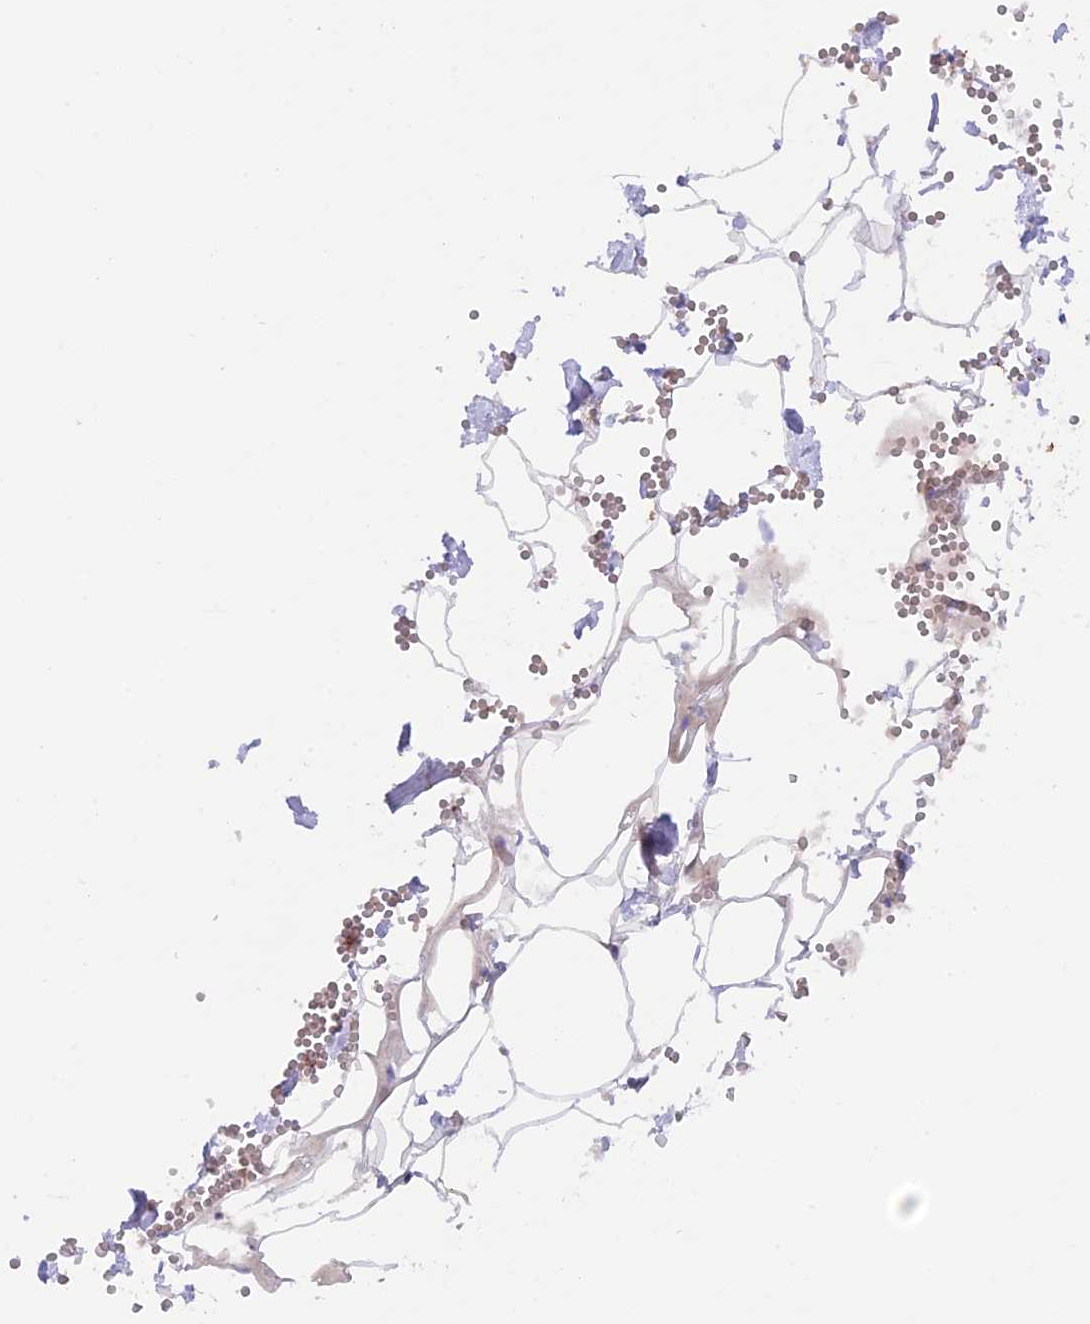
{"staining": {"intensity": "negative", "quantity": "none", "location": "none"}, "tissue": "adipose tissue", "cell_type": "Adipocytes", "image_type": "normal", "snomed": [{"axis": "morphology", "description": "Normal tissue, NOS"}, {"axis": "topography", "description": "Gallbladder"}, {"axis": "topography", "description": "Peripheral nerve tissue"}], "caption": "Adipocytes show no significant positivity in benign adipose tissue.", "gene": "DMRTA2", "patient": {"sex": "male", "age": 38}}